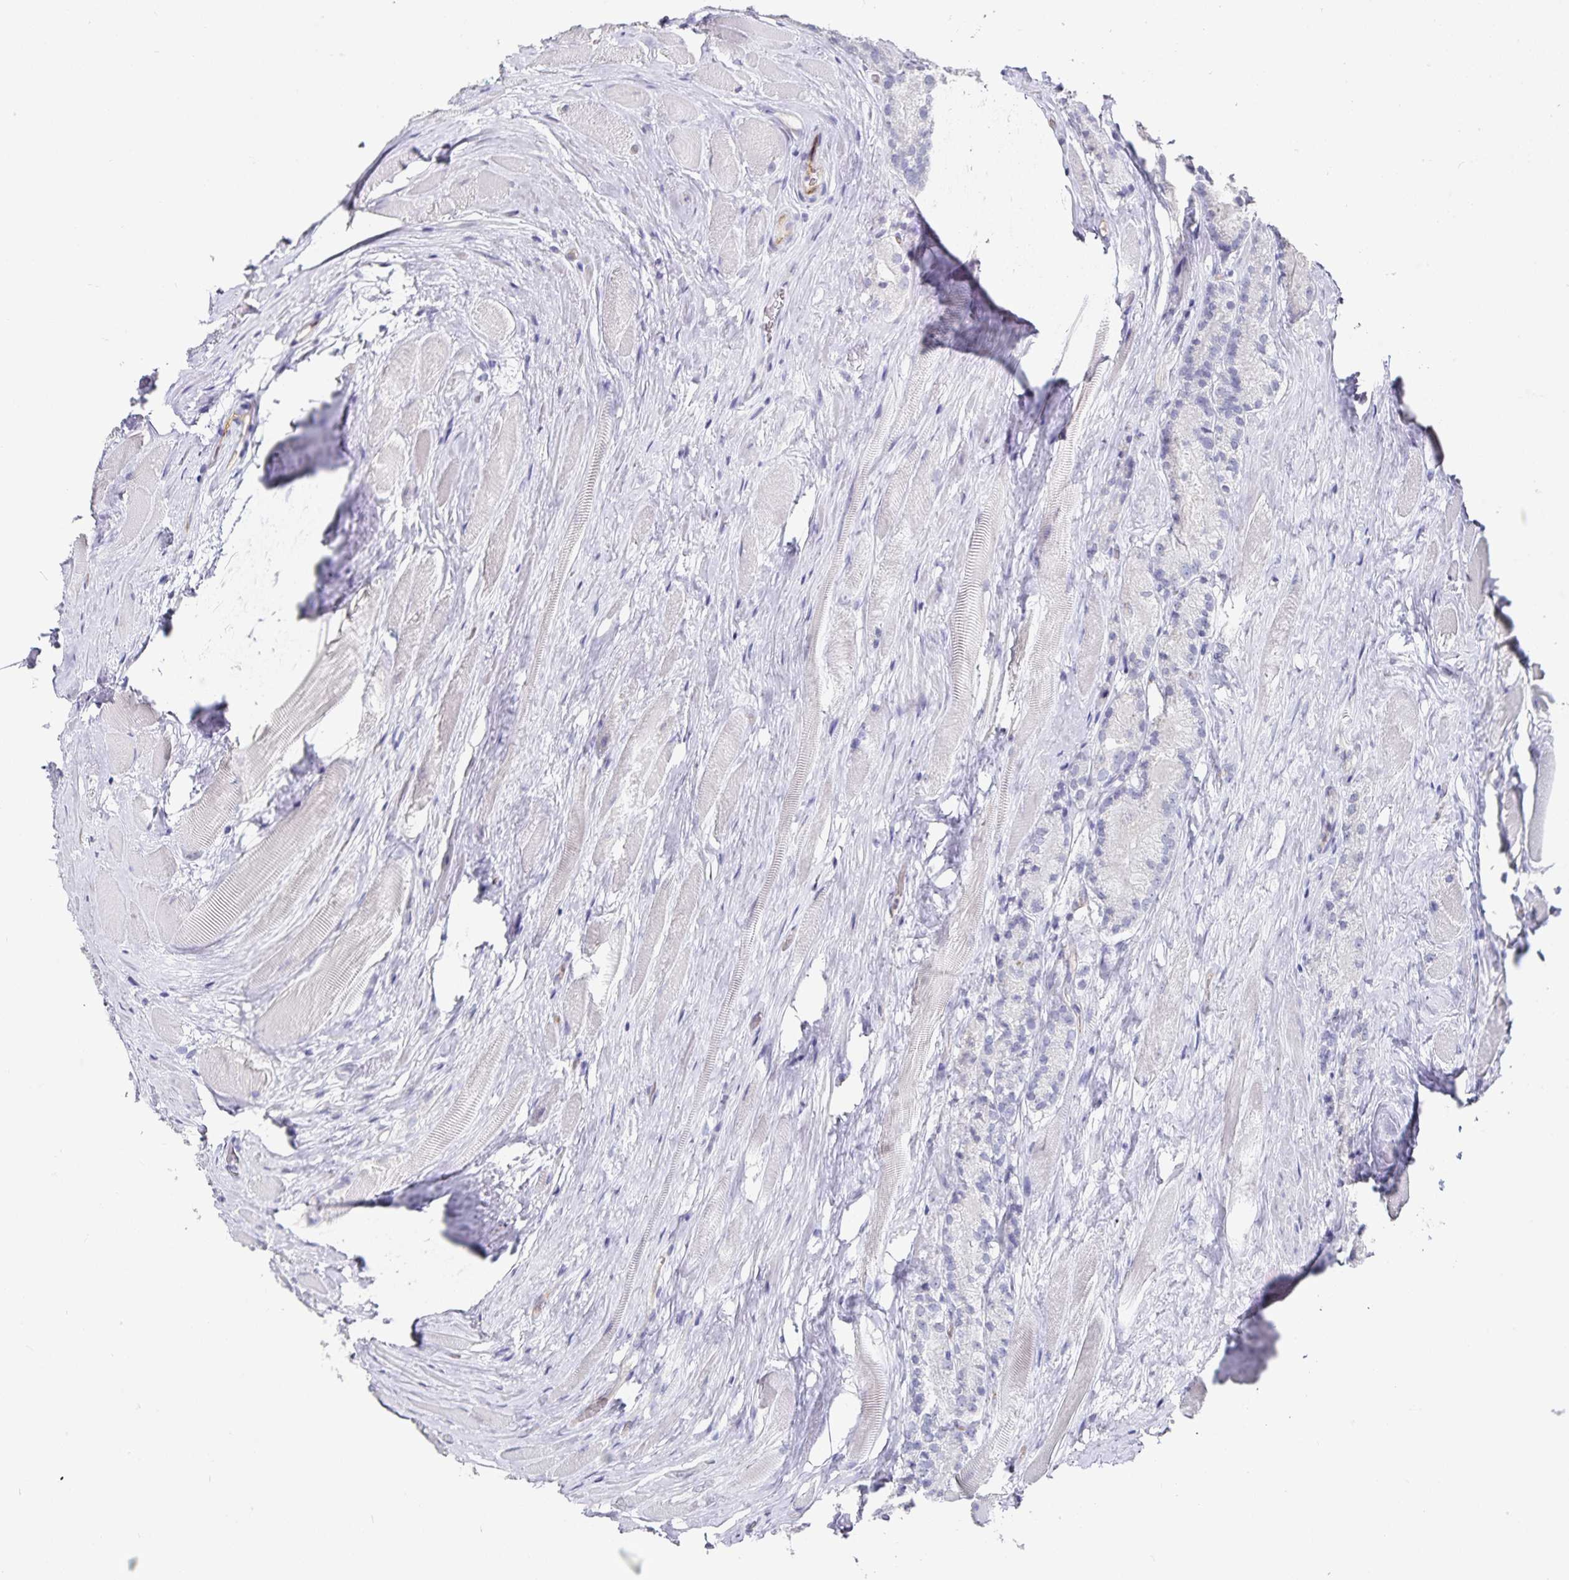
{"staining": {"intensity": "negative", "quantity": "none", "location": "none"}, "tissue": "prostate cancer", "cell_type": "Tumor cells", "image_type": "cancer", "snomed": [{"axis": "morphology", "description": "Adenocarcinoma, NOS"}, {"axis": "morphology", "description": "Adenocarcinoma, Low grade"}, {"axis": "topography", "description": "Prostate"}], "caption": "Protein analysis of prostate cancer (adenocarcinoma) demonstrates no significant expression in tumor cells.", "gene": "PODXL", "patient": {"sex": "male", "age": 68}}